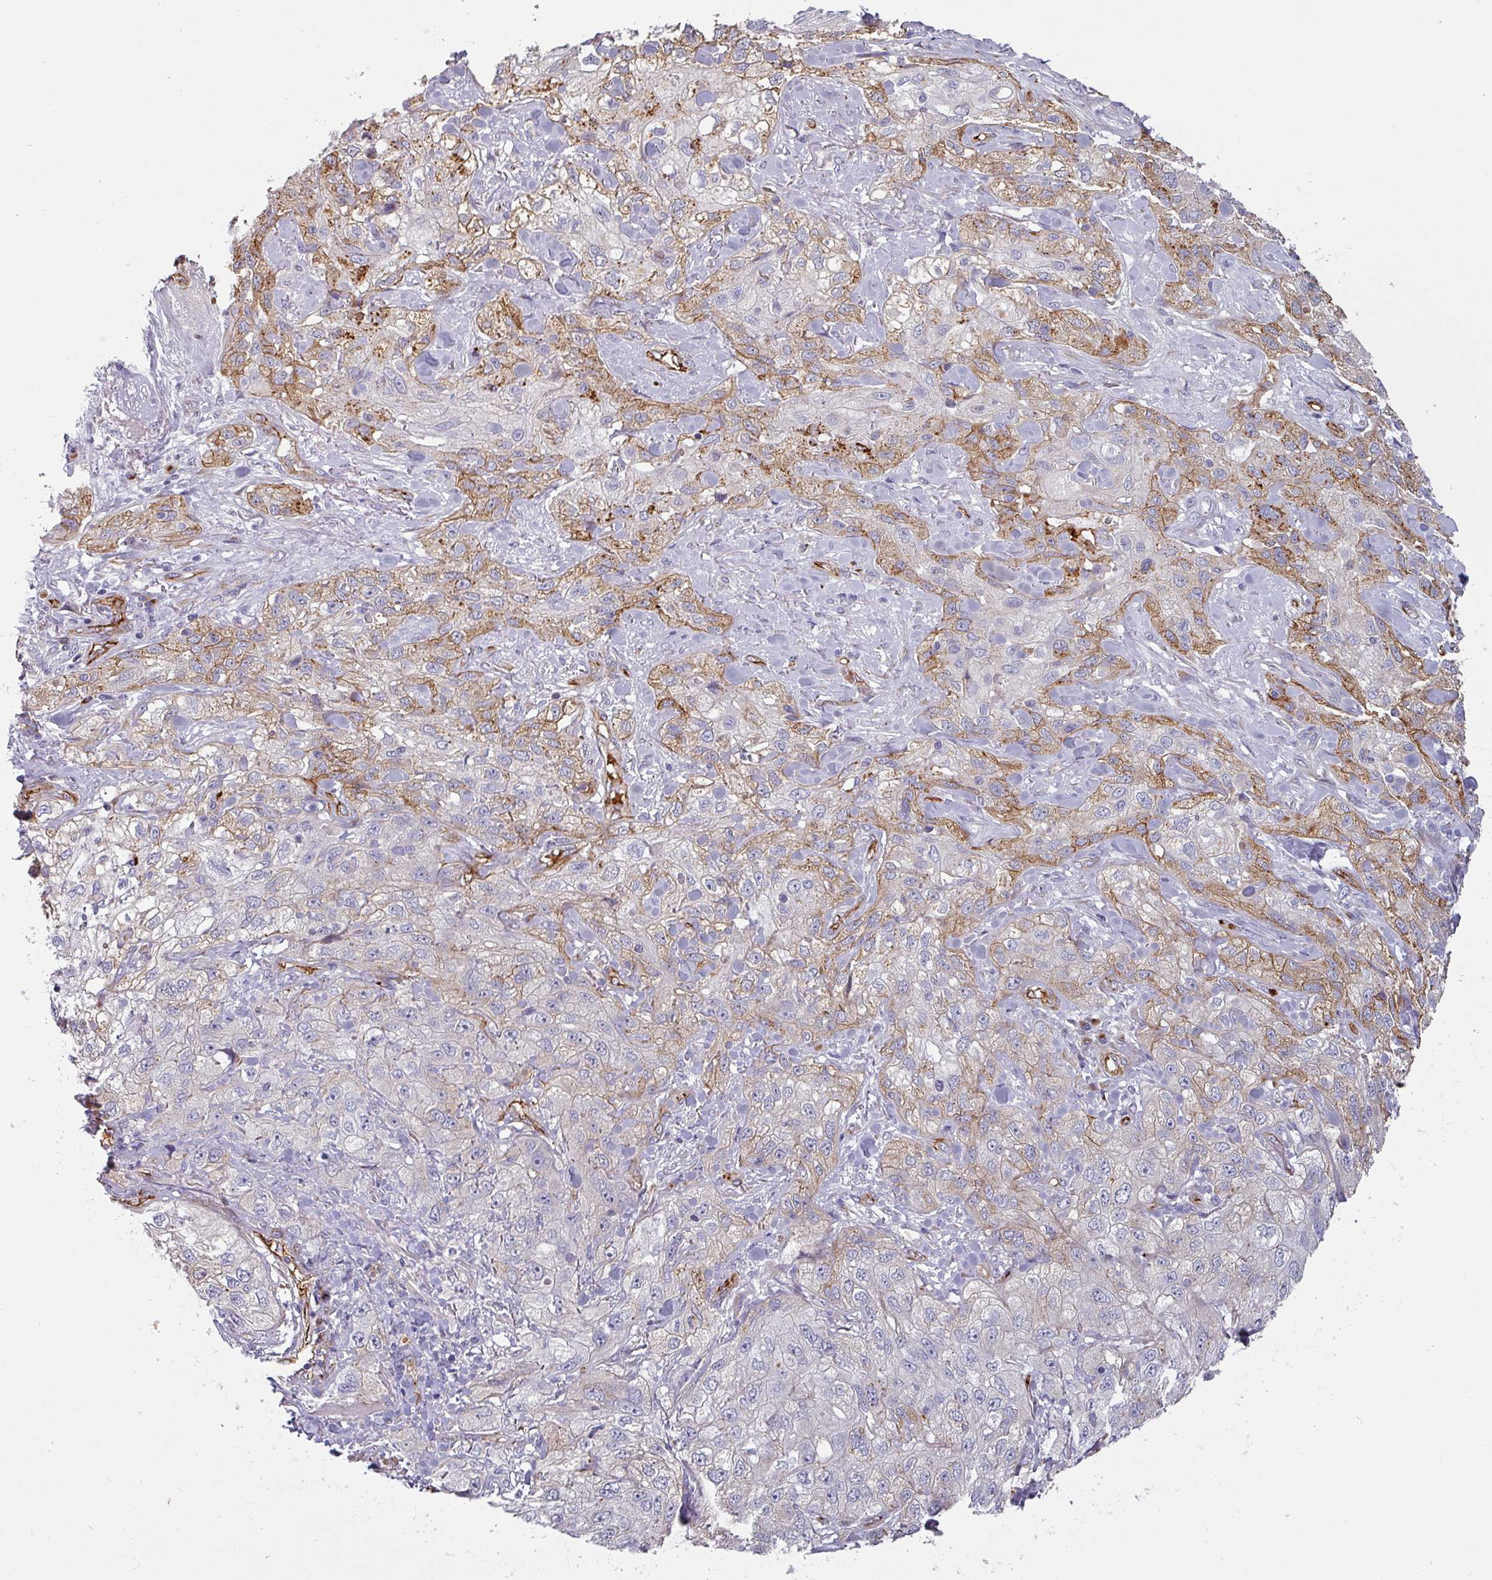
{"staining": {"intensity": "moderate", "quantity": "<25%", "location": "cytoplasmic/membranous"}, "tissue": "skin cancer", "cell_type": "Tumor cells", "image_type": "cancer", "snomed": [{"axis": "morphology", "description": "Squamous cell carcinoma, NOS"}, {"axis": "topography", "description": "Skin"}, {"axis": "topography", "description": "Vulva"}], "caption": "Immunohistochemistry (DAB (3,3'-diaminobenzidine)) staining of human skin cancer (squamous cell carcinoma) exhibits moderate cytoplasmic/membranous protein positivity in approximately <25% of tumor cells.", "gene": "PRODH2", "patient": {"sex": "female", "age": 86}}